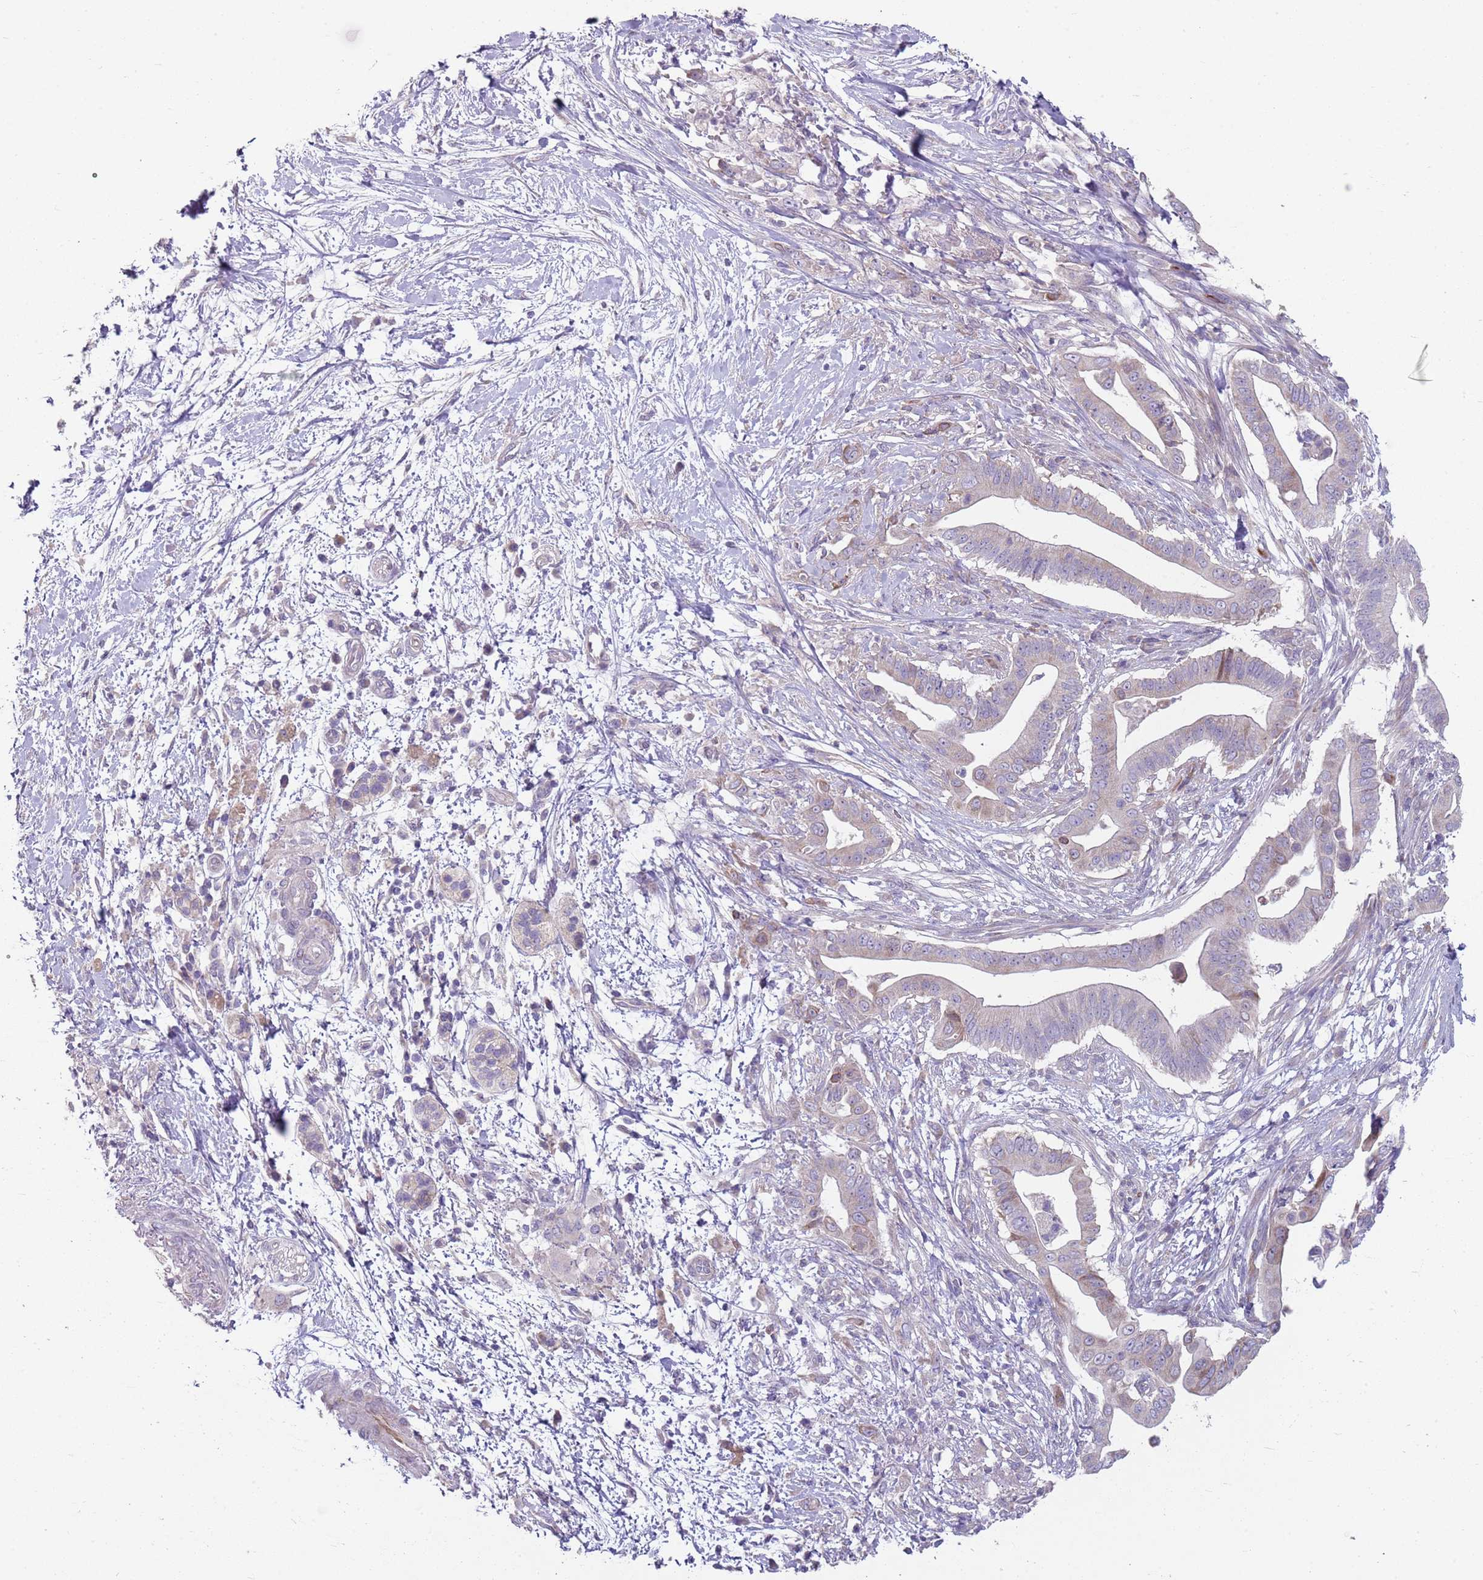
{"staining": {"intensity": "negative", "quantity": "none", "location": "none"}, "tissue": "pancreatic cancer", "cell_type": "Tumor cells", "image_type": "cancer", "snomed": [{"axis": "morphology", "description": "Adenocarcinoma, NOS"}, {"axis": "topography", "description": "Pancreas"}], "caption": "There is no significant expression in tumor cells of pancreatic adenocarcinoma.", "gene": "ZNF583", "patient": {"sex": "male", "age": 68}}